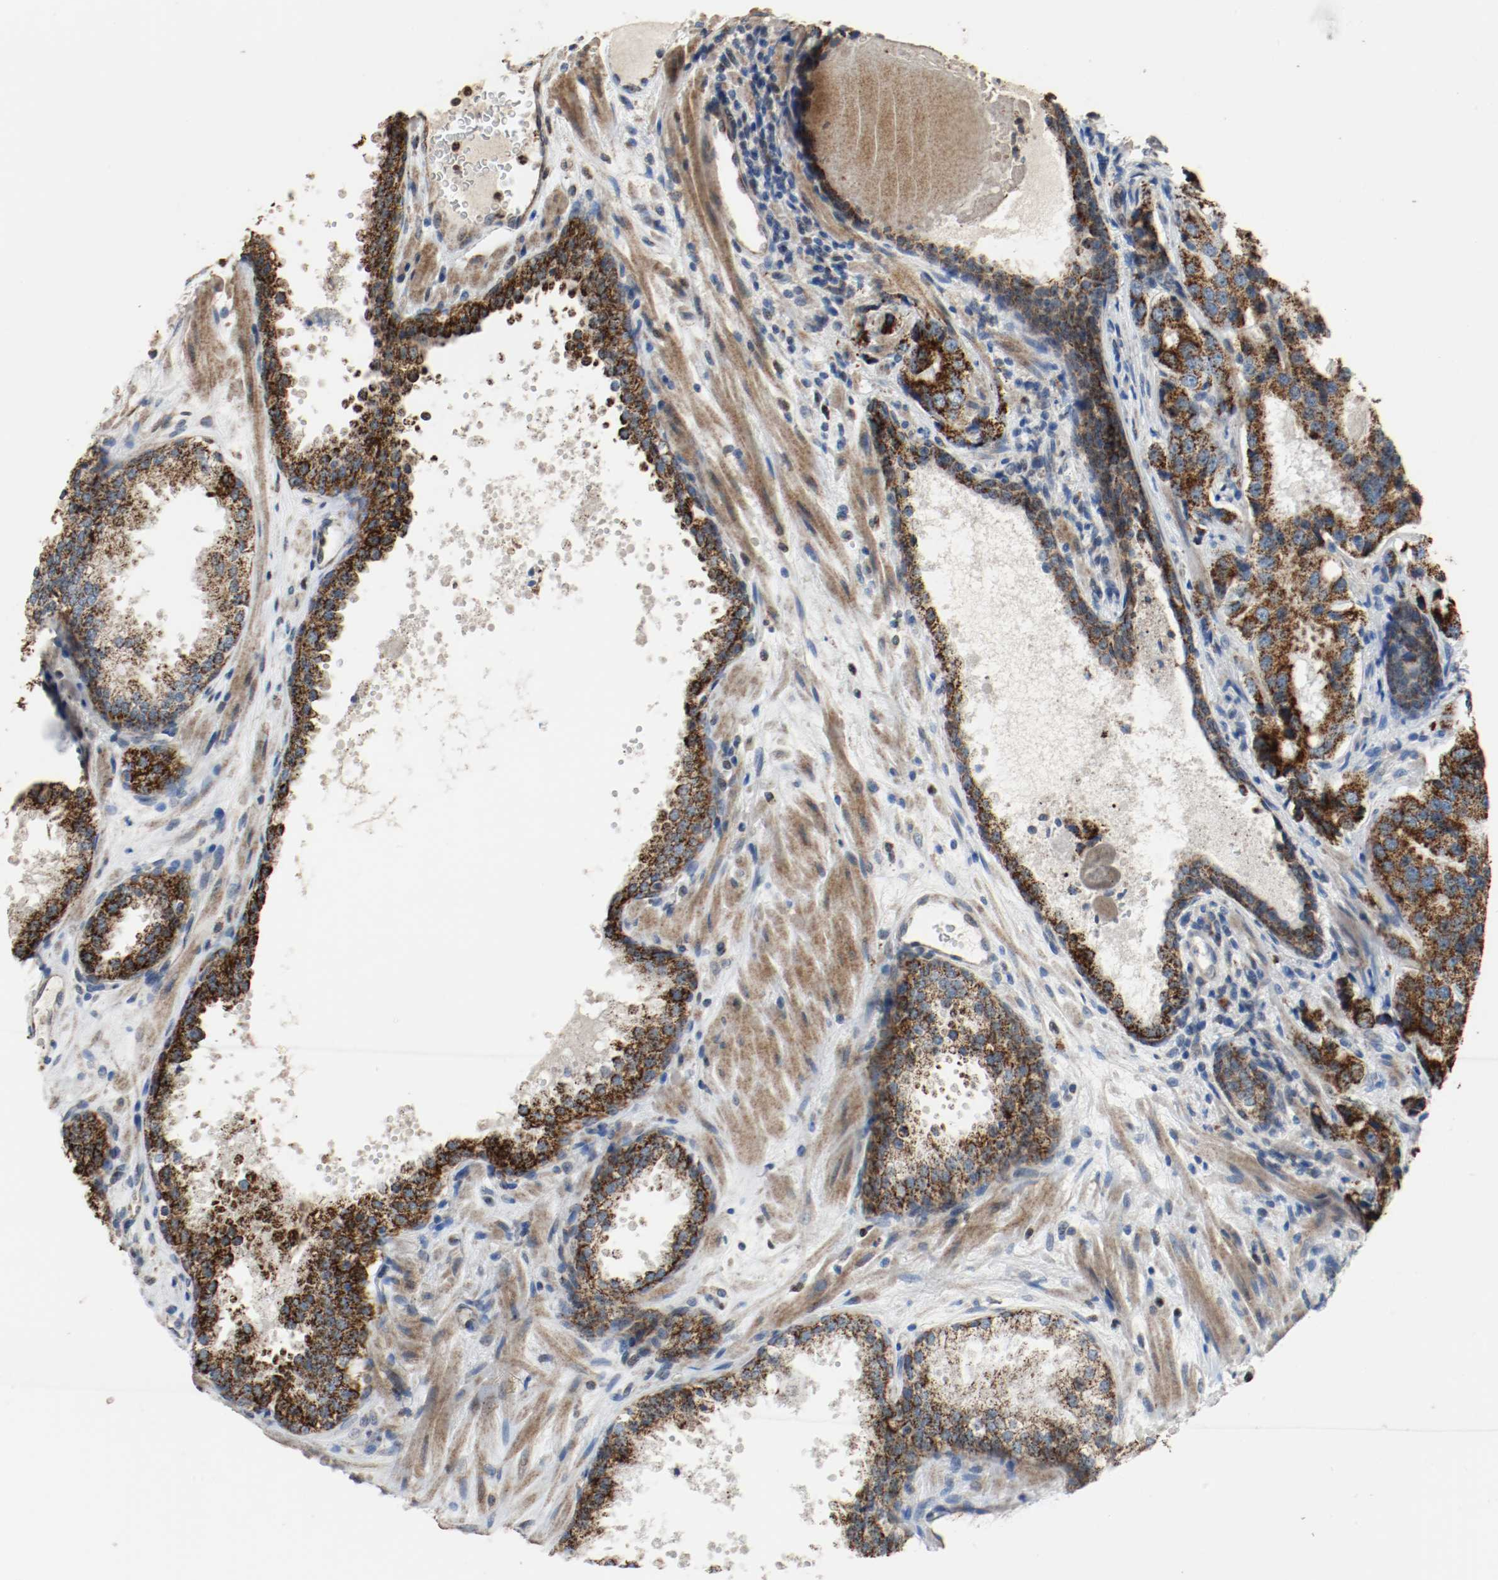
{"staining": {"intensity": "strong", "quantity": ">75%", "location": "cytoplasmic/membranous"}, "tissue": "prostate cancer", "cell_type": "Tumor cells", "image_type": "cancer", "snomed": [{"axis": "morphology", "description": "Adenocarcinoma, High grade"}, {"axis": "topography", "description": "Prostate"}], "caption": "The micrograph demonstrates a brown stain indicating the presence of a protein in the cytoplasmic/membranous of tumor cells in adenocarcinoma (high-grade) (prostate).", "gene": "ALDH4A1", "patient": {"sex": "male", "age": 58}}